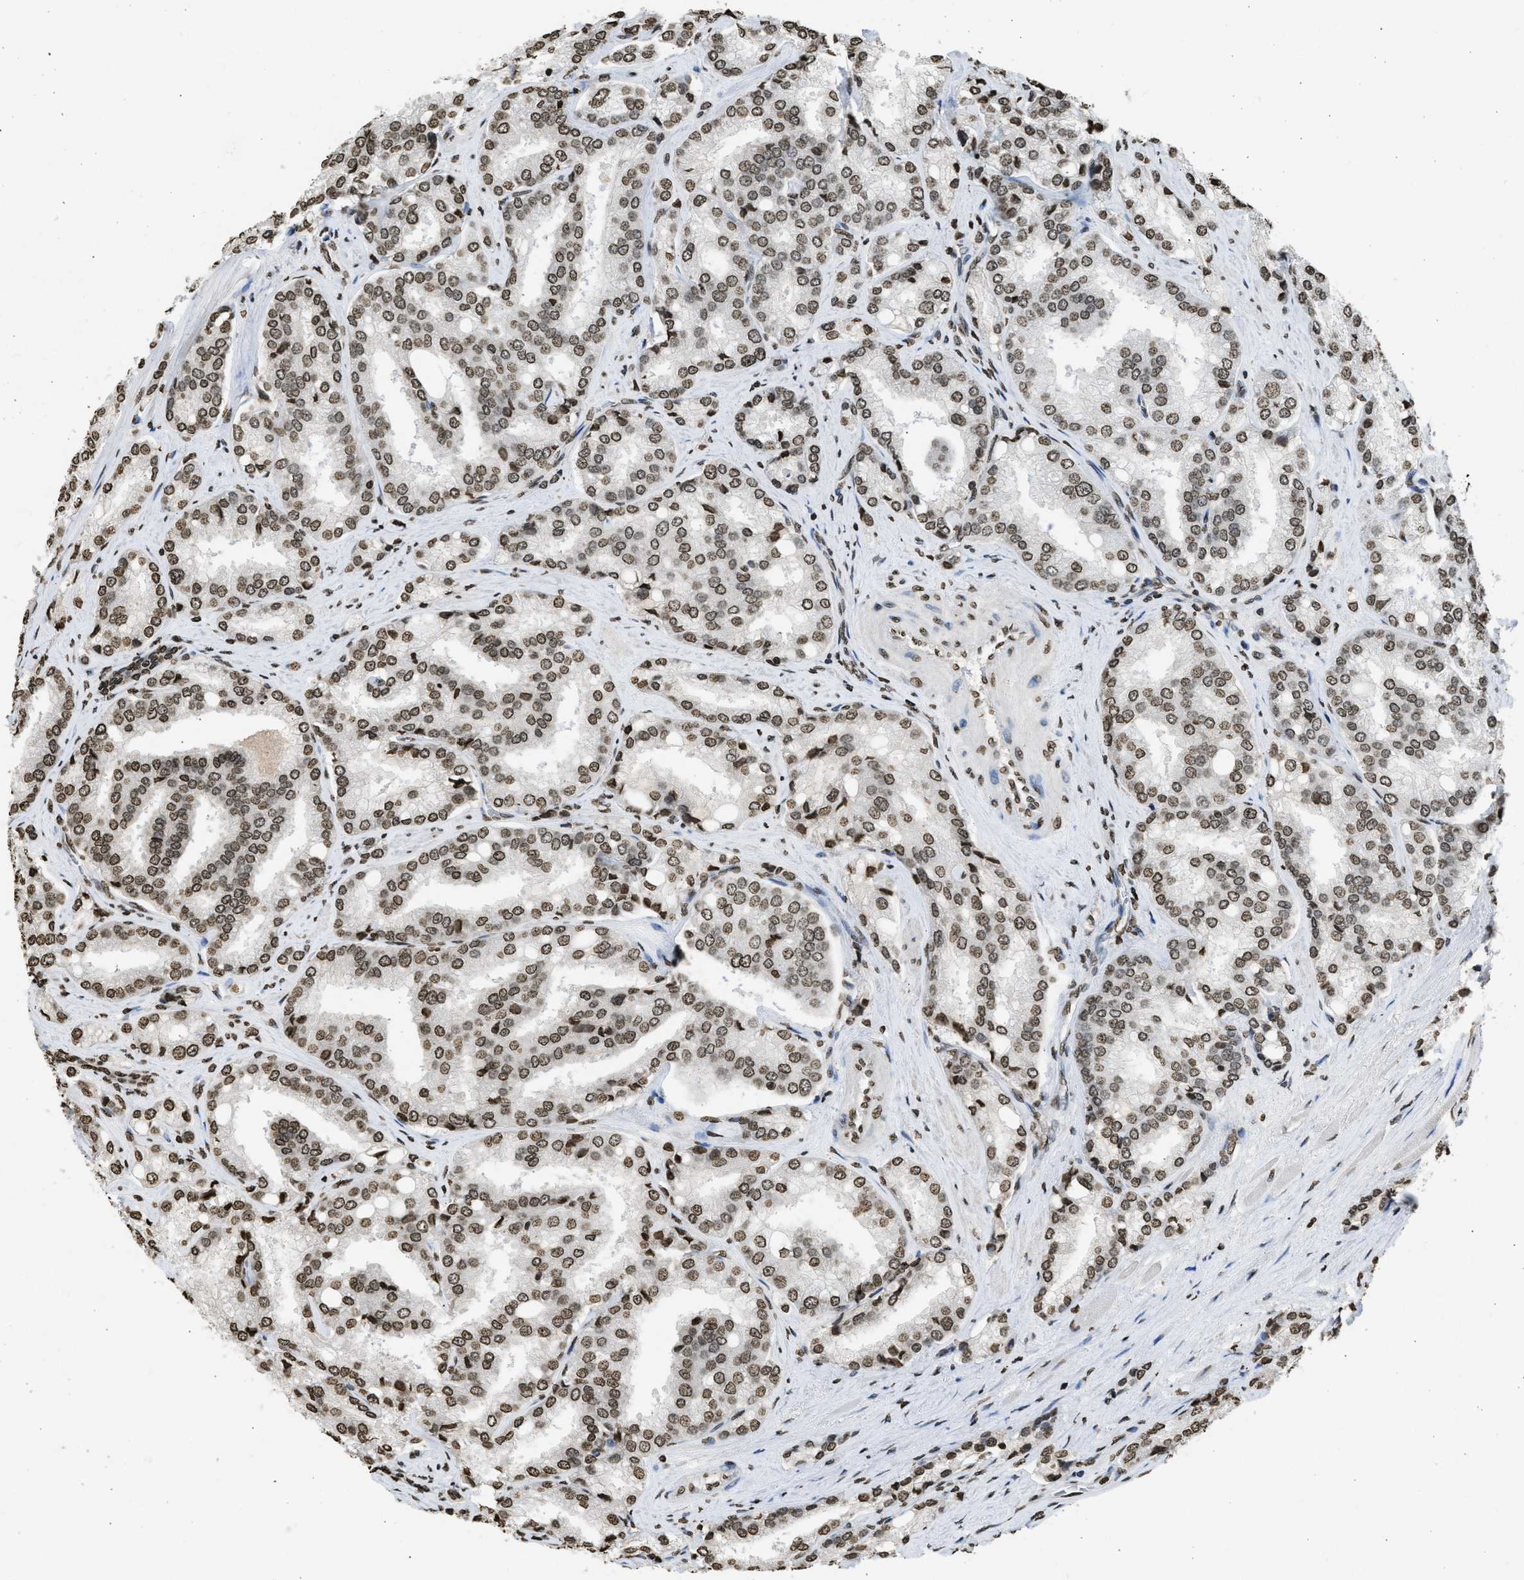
{"staining": {"intensity": "moderate", "quantity": ">75%", "location": "nuclear"}, "tissue": "prostate cancer", "cell_type": "Tumor cells", "image_type": "cancer", "snomed": [{"axis": "morphology", "description": "Adenocarcinoma, High grade"}, {"axis": "topography", "description": "Prostate"}], "caption": "Moderate nuclear expression for a protein is identified in about >75% of tumor cells of prostate high-grade adenocarcinoma using immunohistochemistry.", "gene": "RRAGC", "patient": {"sex": "male", "age": 50}}